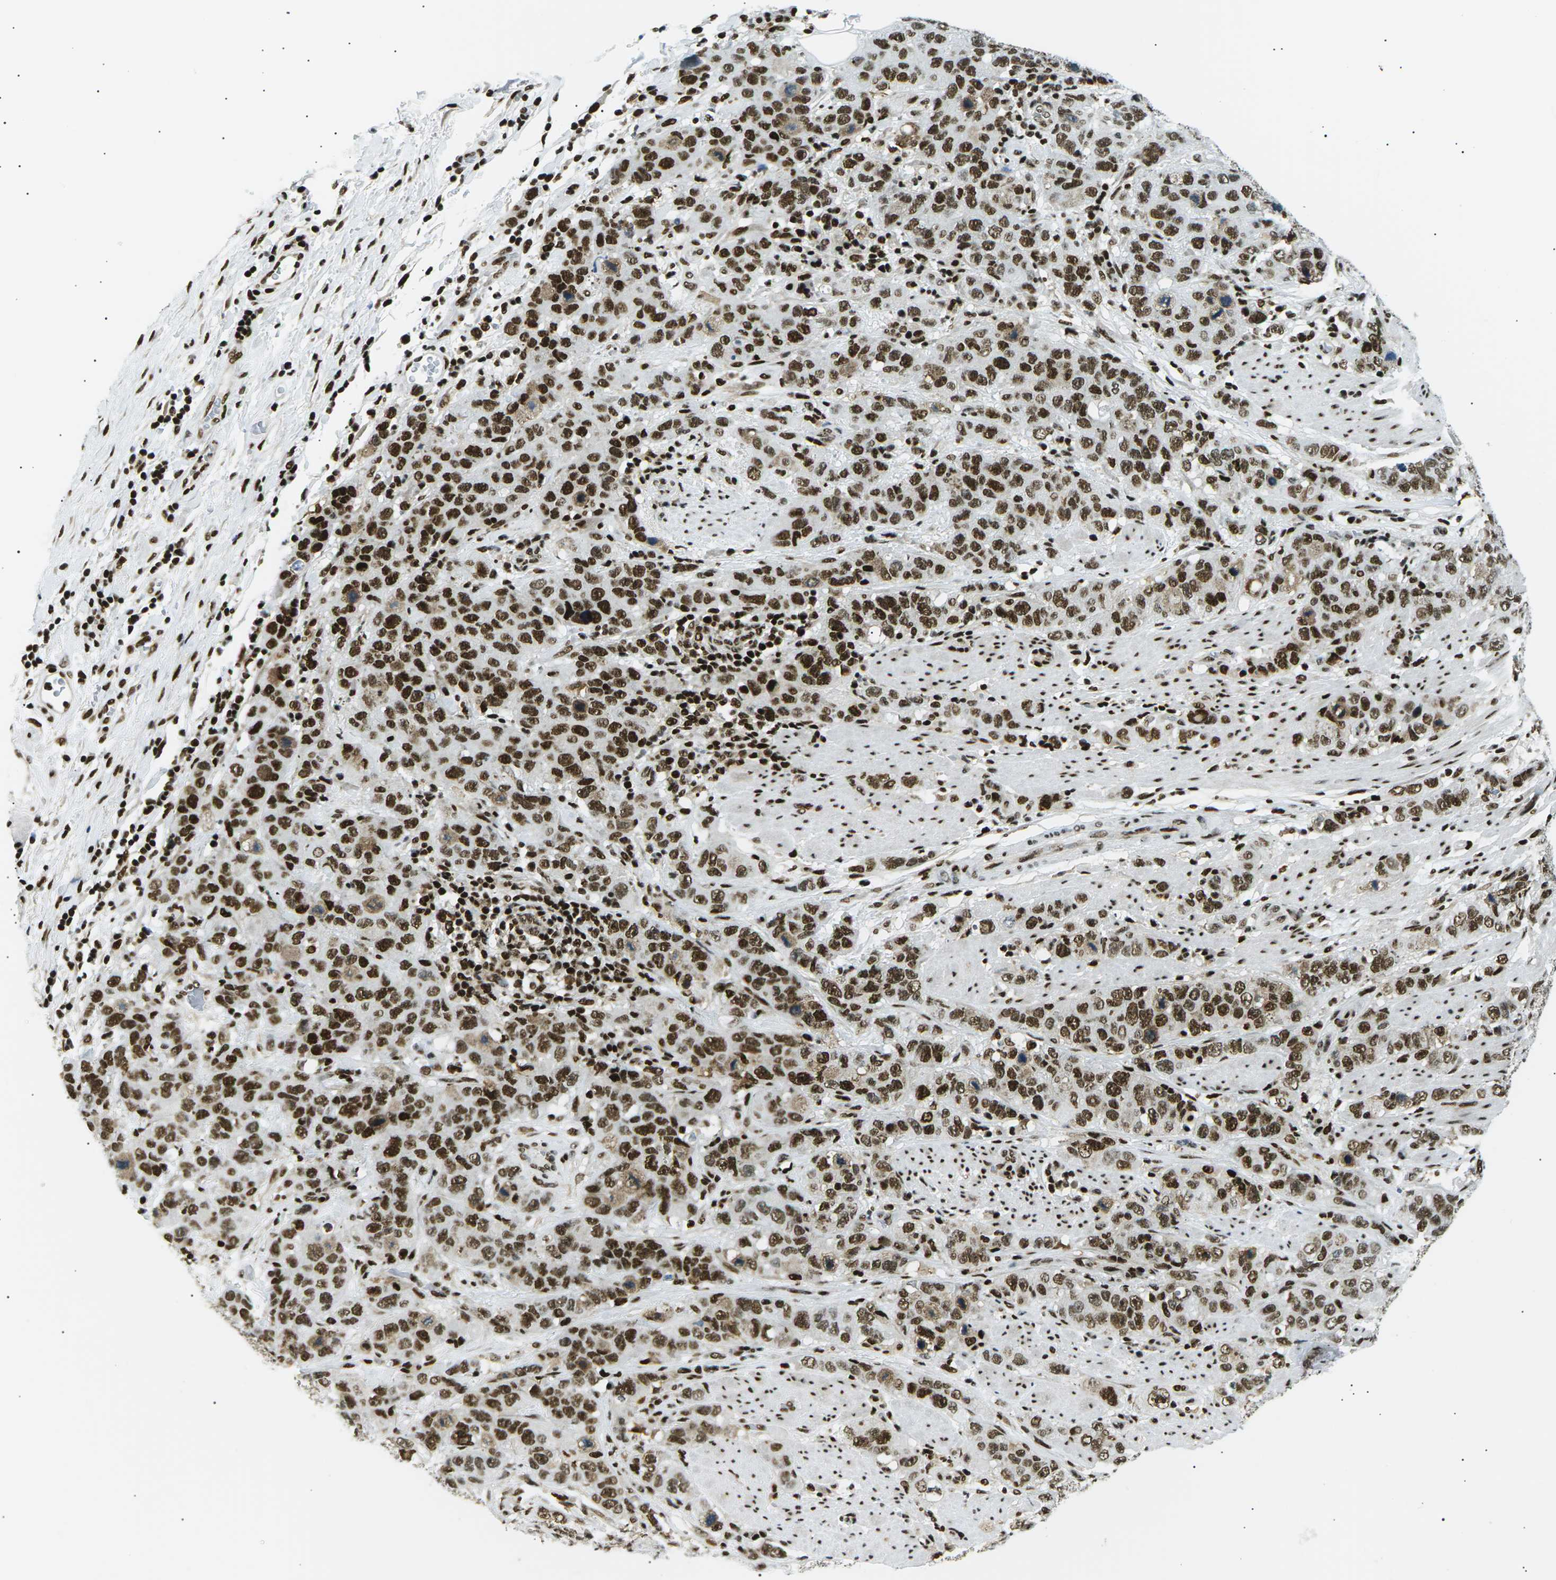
{"staining": {"intensity": "strong", "quantity": ">75%", "location": "nuclear"}, "tissue": "stomach cancer", "cell_type": "Tumor cells", "image_type": "cancer", "snomed": [{"axis": "morphology", "description": "Adenocarcinoma, NOS"}, {"axis": "topography", "description": "Stomach"}], "caption": "The image displays staining of stomach cancer, revealing strong nuclear protein staining (brown color) within tumor cells.", "gene": "RPA2", "patient": {"sex": "male", "age": 48}}